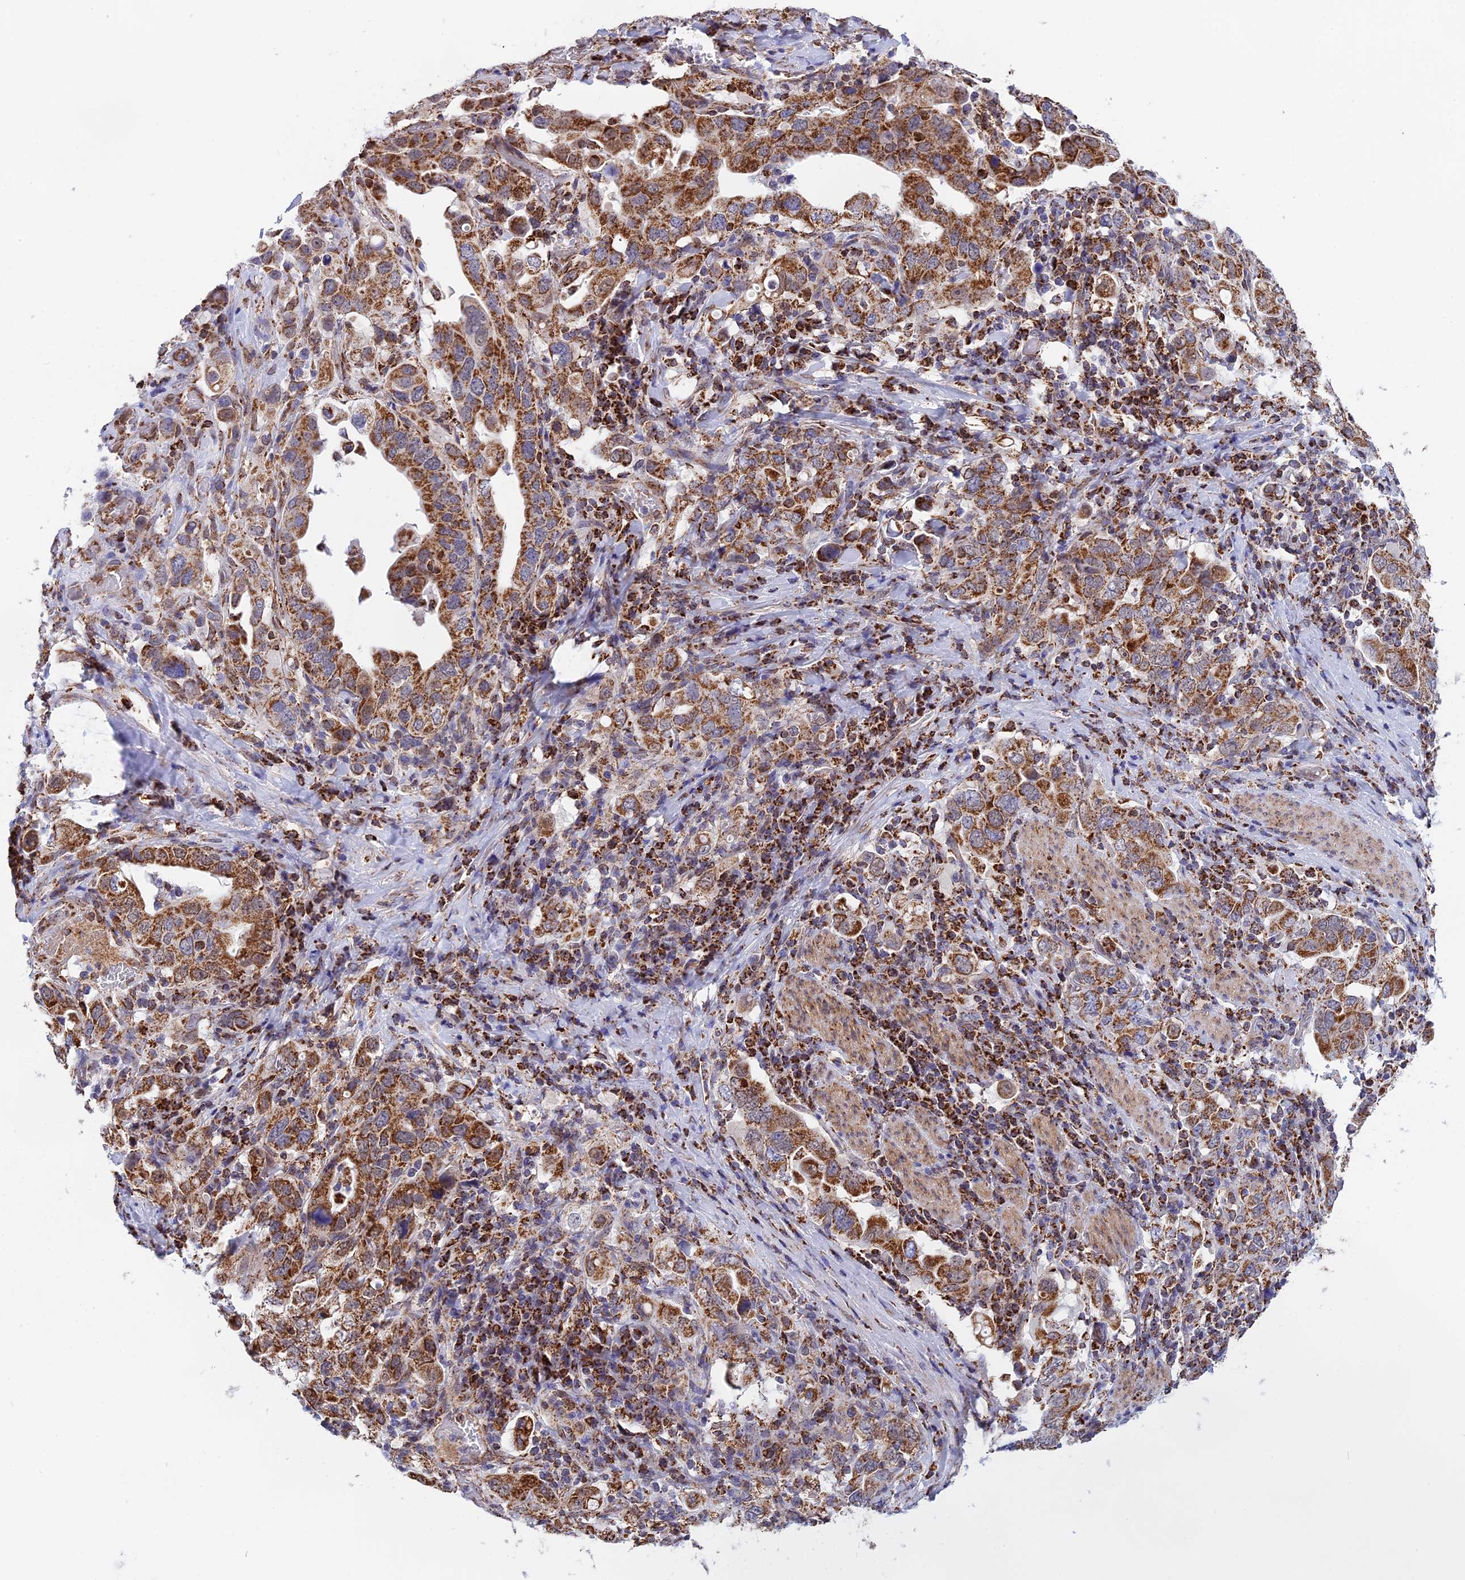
{"staining": {"intensity": "strong", "quantity": ">75%", "location": "cytoplasmic/membranous"}, "tissue": "stomach cancer", "cell_type": "Tumor cells", "image_type": "cancer", "snomed": [{"axis": "morphology", "description": "Adenocarcinoma, NOS"}, {"axis": "topography", "description": "Stomach, upper"}], "caption": "Approximately >75% of tumor cells in adenocarcinoma (stomach) show strong cytoplasmic/membranous protein positivity as visualized by brown immunohistochemical staining.", "gene": "CDC16", "patient": {"sex": "male", "age": 62}}